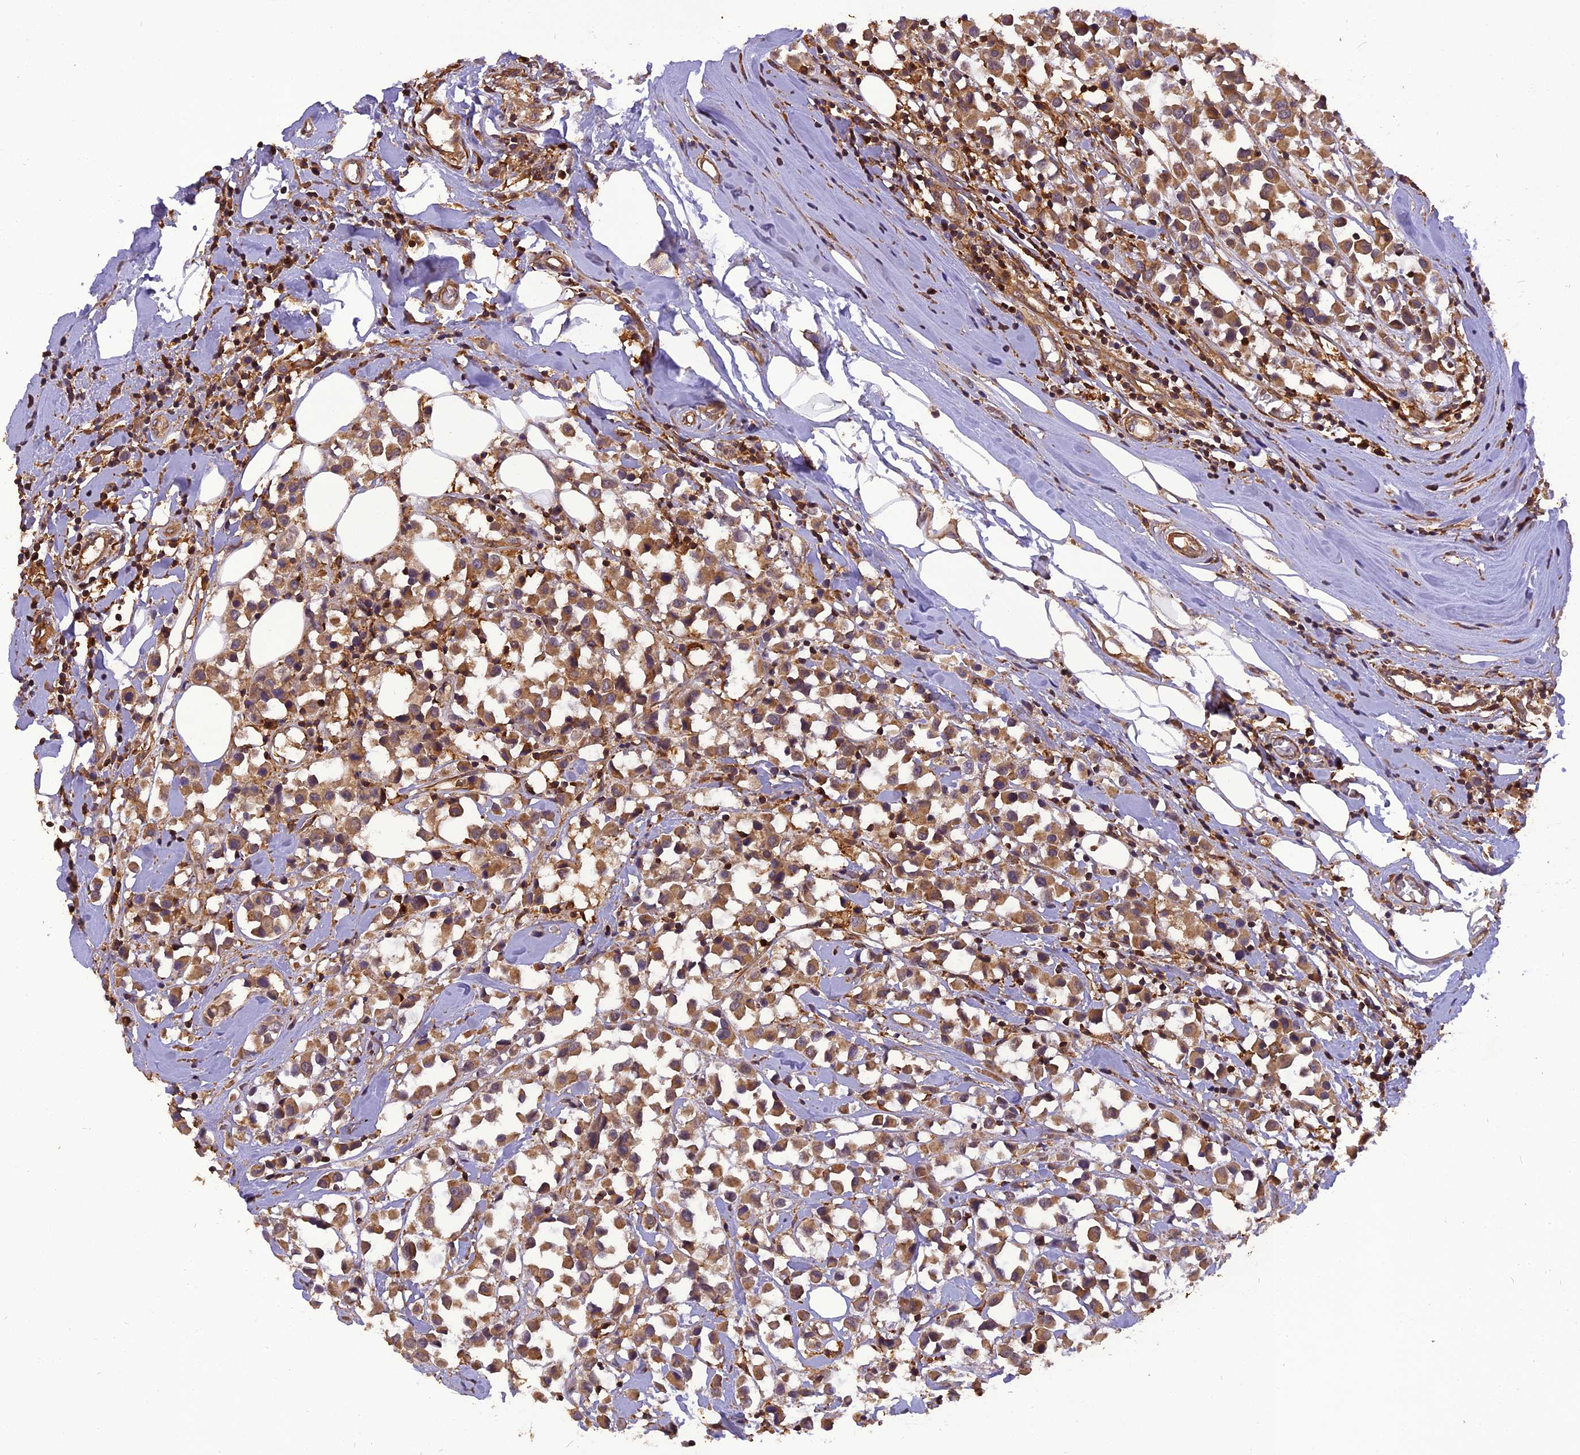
{"staining": {"intensity": "moderate", "quantity": ">75%", "location": "cytoplasmic/membranous"}, "tissue": "breast cancer", "cell_type": "Tumor cells", "image_type": "cancer", "snomed": [{"axis": "morphology", "description": "Duct carcinoma"}, {"axis": "topography", "description": "Breast"}], "caption": "The histopathology image displays immunohistochemical staining of breast cancer (infiltrating ductal carcinoma). There is moderate cytoplasmic/membranous staining is appreciated in about >75% of tumor cells.", "gene": "STOML1", "patient": {"sex": "female", "age": 61}}